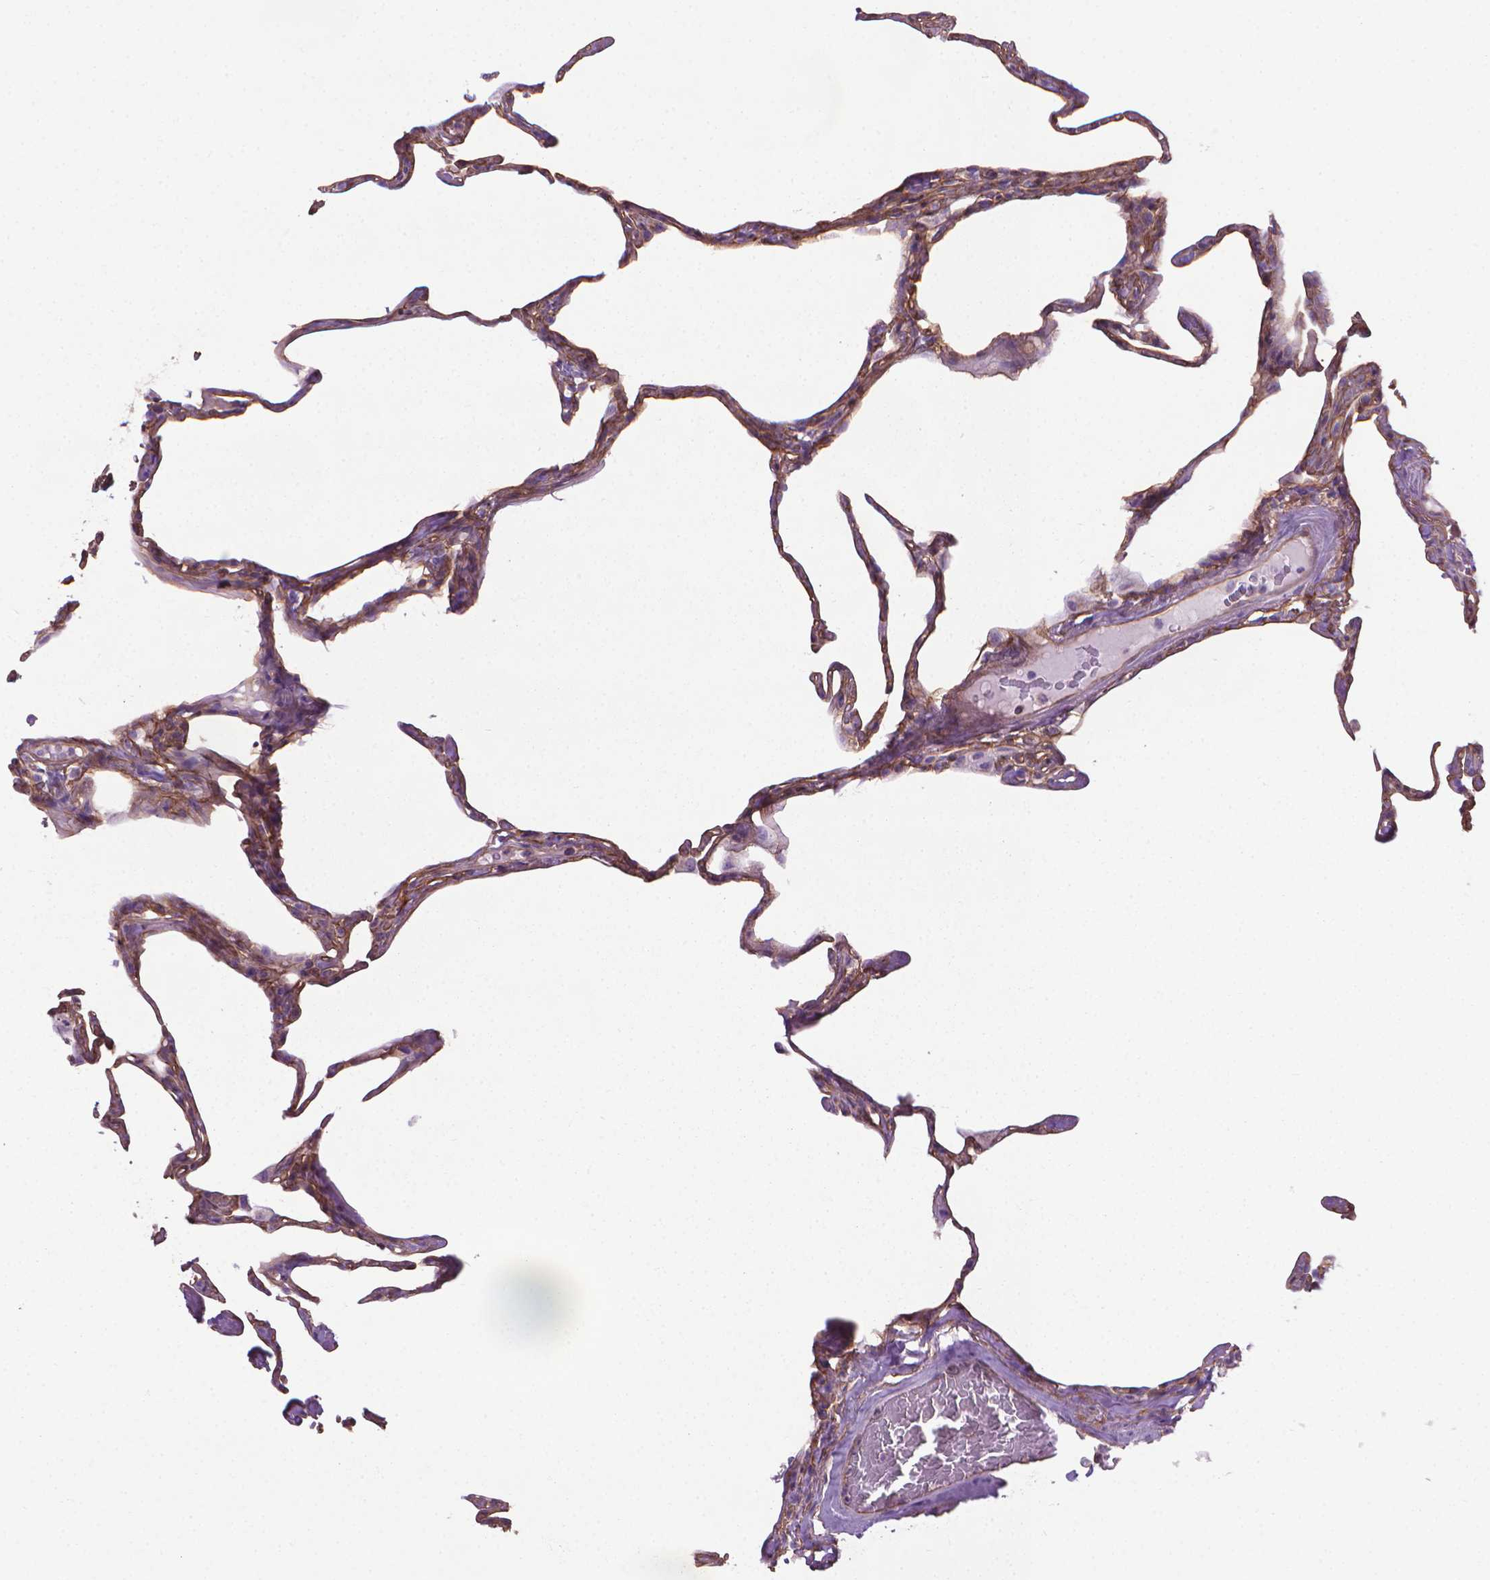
{"staining": {"intensity": "weak", "quantity": "<25%", "location": "cytoplasmic/membranous"}, "tissue": "lung", "cell_type": "Alveolar cells", "image_type": "normal", "snomed": [{"axis": "morphology", "description": "Normal tissue, NOS"}, {"axis": "topography", "description": "Lung"}], "caption": "This is an immunohistochemistry histopathology image of benign lung. There is no positivity in alveolar cells.", "gene": "TENT5A", "patient": {"sex": "male", "age": 65}}